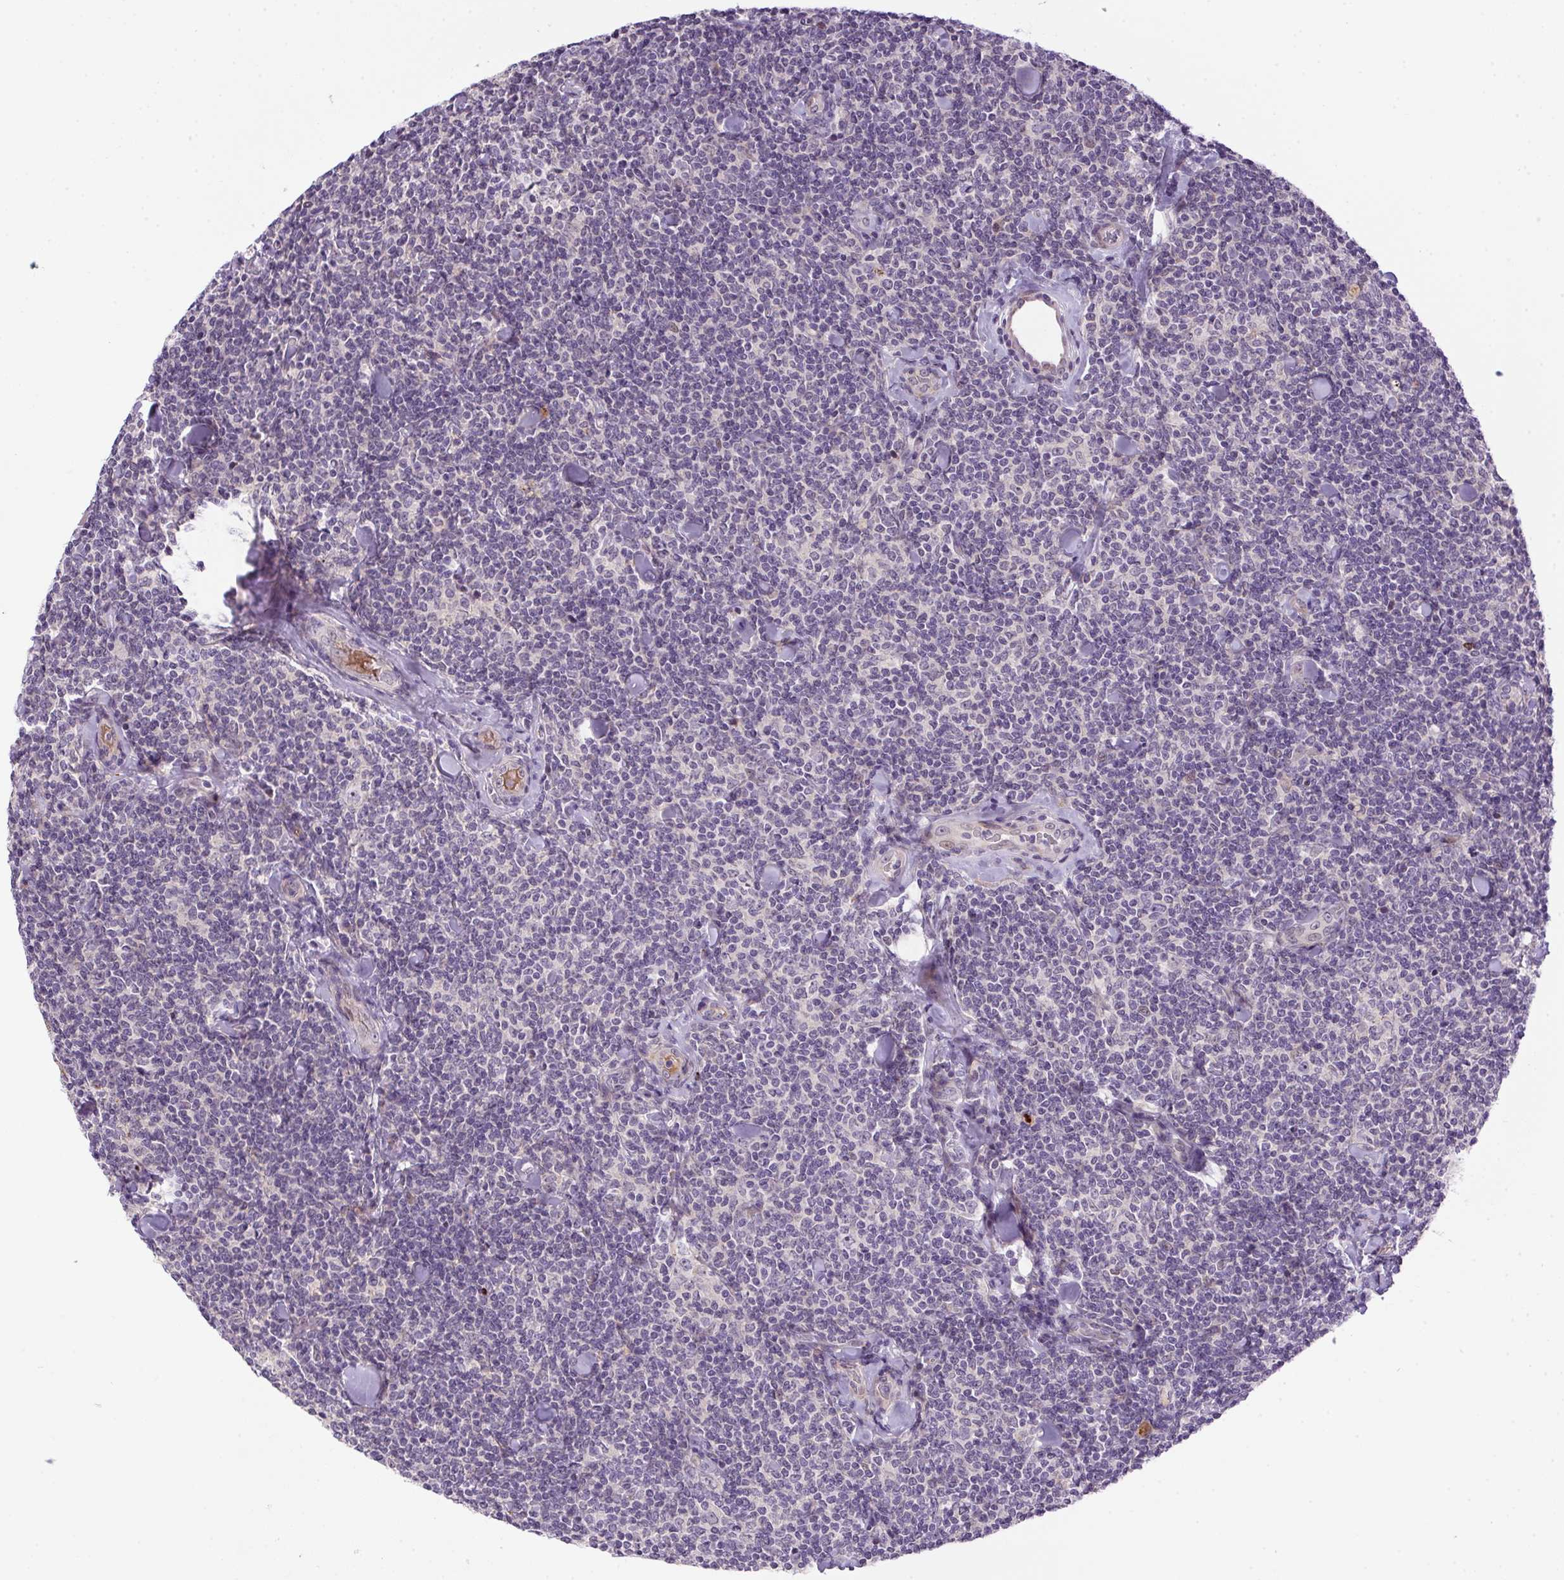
{"staining": {"intensity": "negative", "quantity": "none", "location": "none"}, "tissue": "lymphoma", "cell_type": "Tumor cells", "image_type": "cancer", "snomed": [{"axis": "morphology", "description": "Malignant lymphoma, non-Hodgkin's type, Low grade"}, {"axis": "topography", "description": "Lymph node"}], "caption": "Immunohistochemistry of lymphoma shows no staining in tumor cells.", "gene": "LRRTM1", "patient": {"sex": "female", "age": 56}}